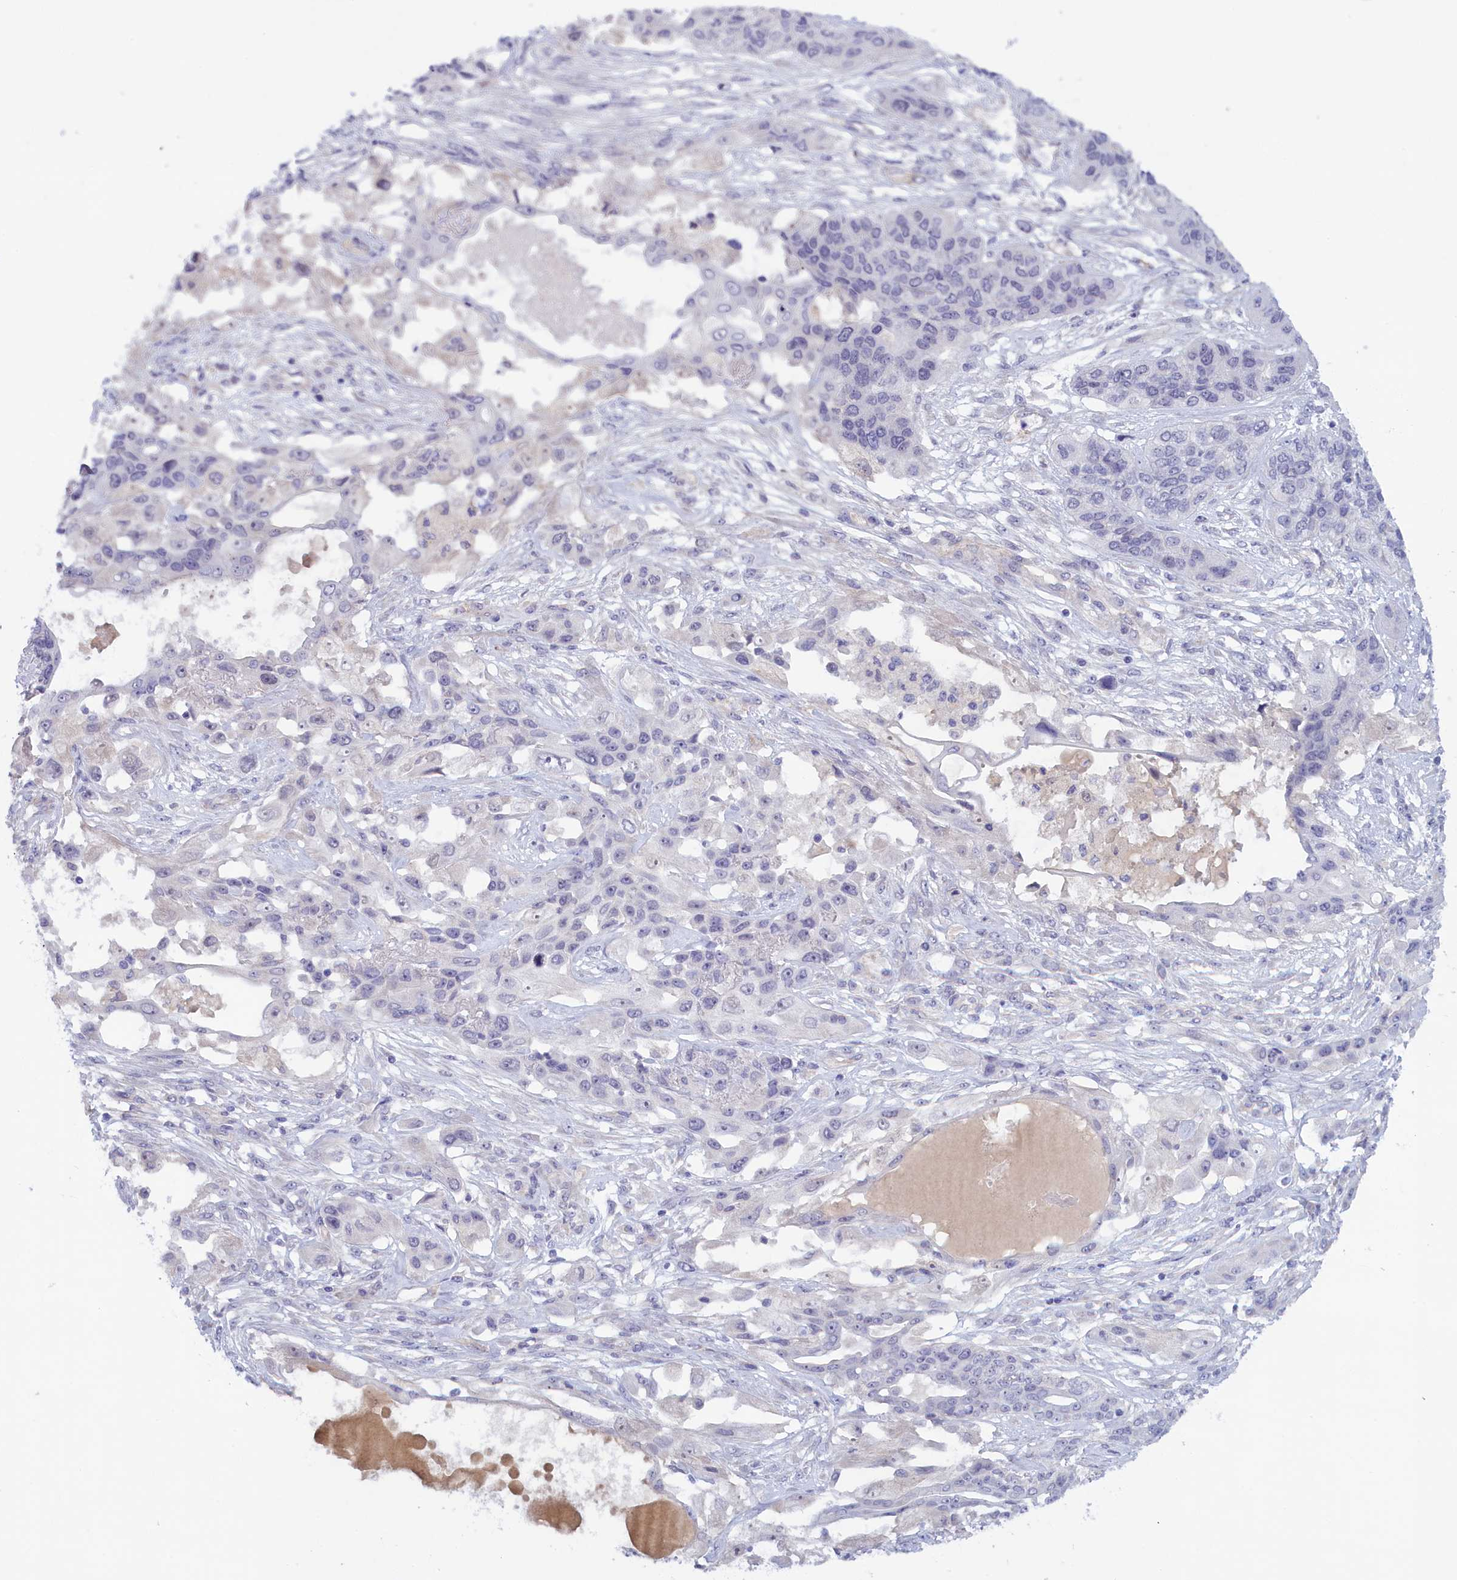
{"staining": {"intensity": "negative", "quantity": "none", "location": "none"}, "tissue": "lung cancer", "cell_type": "Tumor cells", "image_type": "cancer", "snomed": [{"axis": "morphology", "description": "Squamous cell carcinoma, NOS"}, {"axis": "topography", "description": "Lung"}], "caption": "Lung cancer was stained to show a protein in brown. There is no significant staining in tumor cells. Nuclei are stained in blue.", "gene": "IGFALS", "patient": {"sex": "female", "age": 70}}